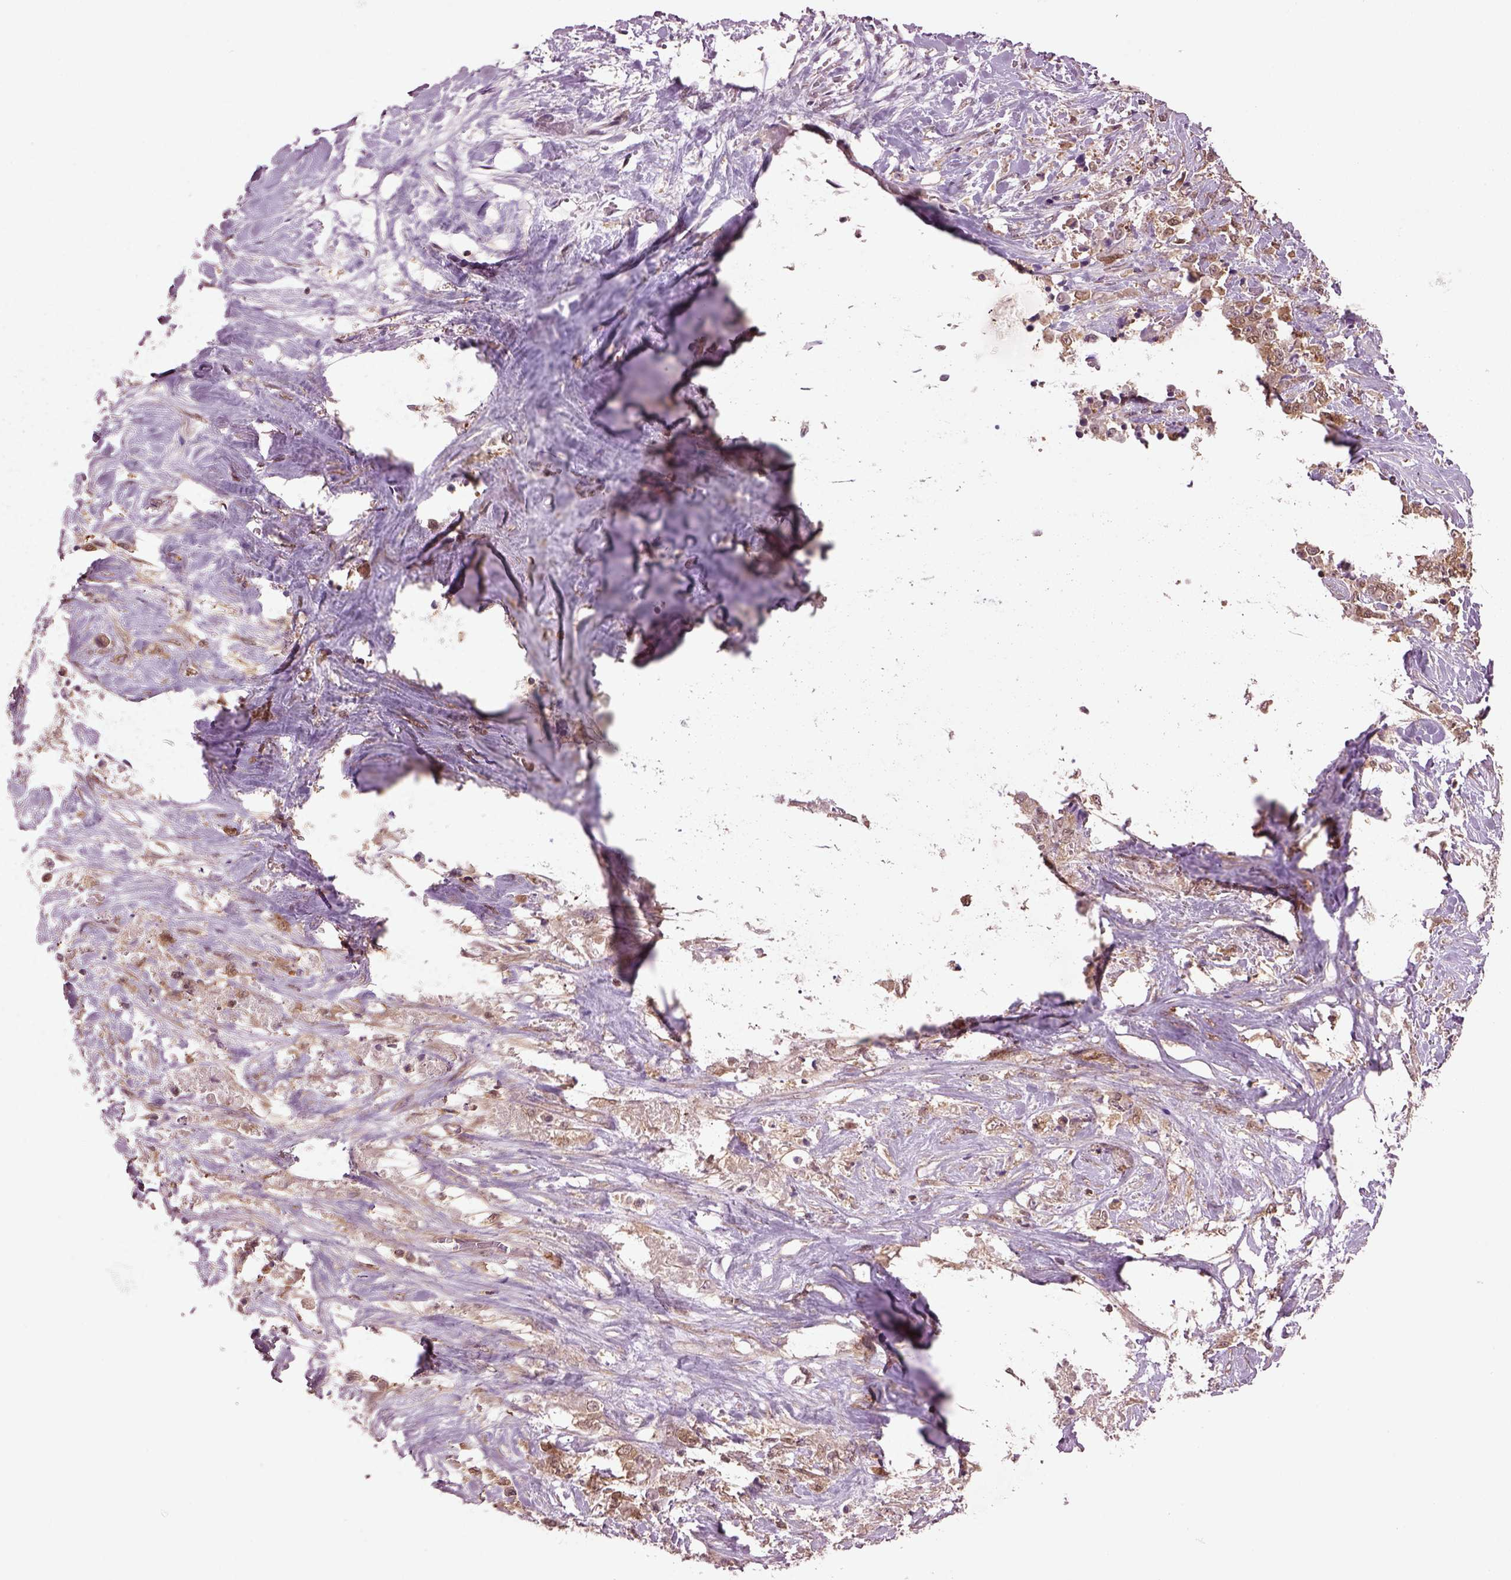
{"staining": {"intensity": "moderate", "quantity": ">75%", "location": "cytoplasmic/membranous"}, "tissue": "stomach cancer", "cell_type": "Tumor cells", "image_type": "cancer", "snomed": [{"axis": "morphology", "description": "Adenocarcinoma, NOS"}, {"axis": "topography", "description": "Stomach"}], "caption": "Protein staining shows moderate cytoplasmic/membranous staining in about >75% of tumor cells in stomach adenocarcinoma.", "gene": "MDP1", "patient": {"sex": "female", "age": 76}}